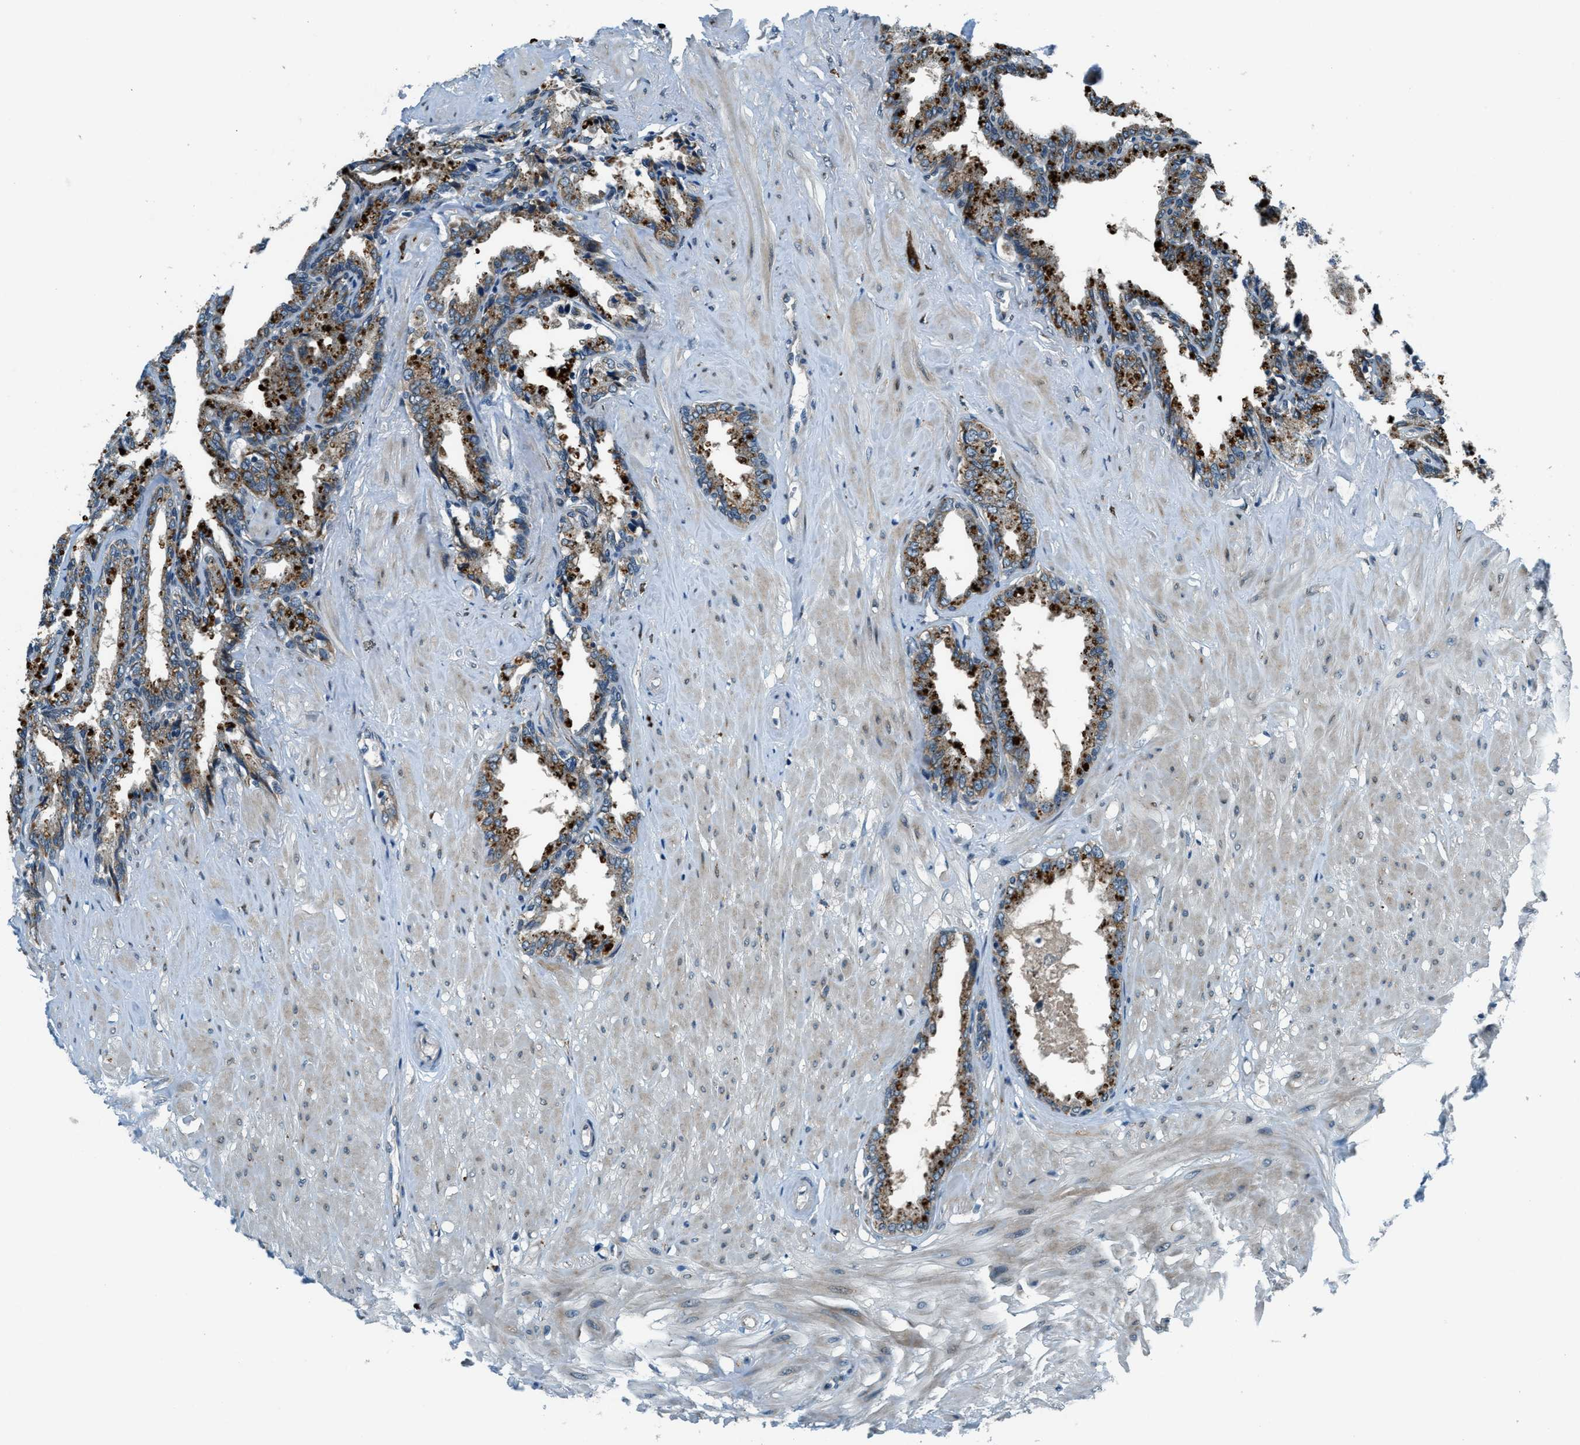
{"staining": {"intensity": "moderate", "quantity": ">75%", "location": "cytoplasmic/membranous"}, "tissue": "seminal vesicle", "cell_type": "Glandular cells", "image_type": "normal", "snomed": [{"axis": "morphology", "description": "Normal tissue, NOS"}, {"axis": "topography", "description": "Seminal veicle"}], "caption": "Protein expression analysis of unremarkable human seminal vesicle reveals moderate cytoplasmic/membranous positivity in about >75% of glandular cells.", "gene": "GINM1", "patient": {"sex": "male", "age": 46}}